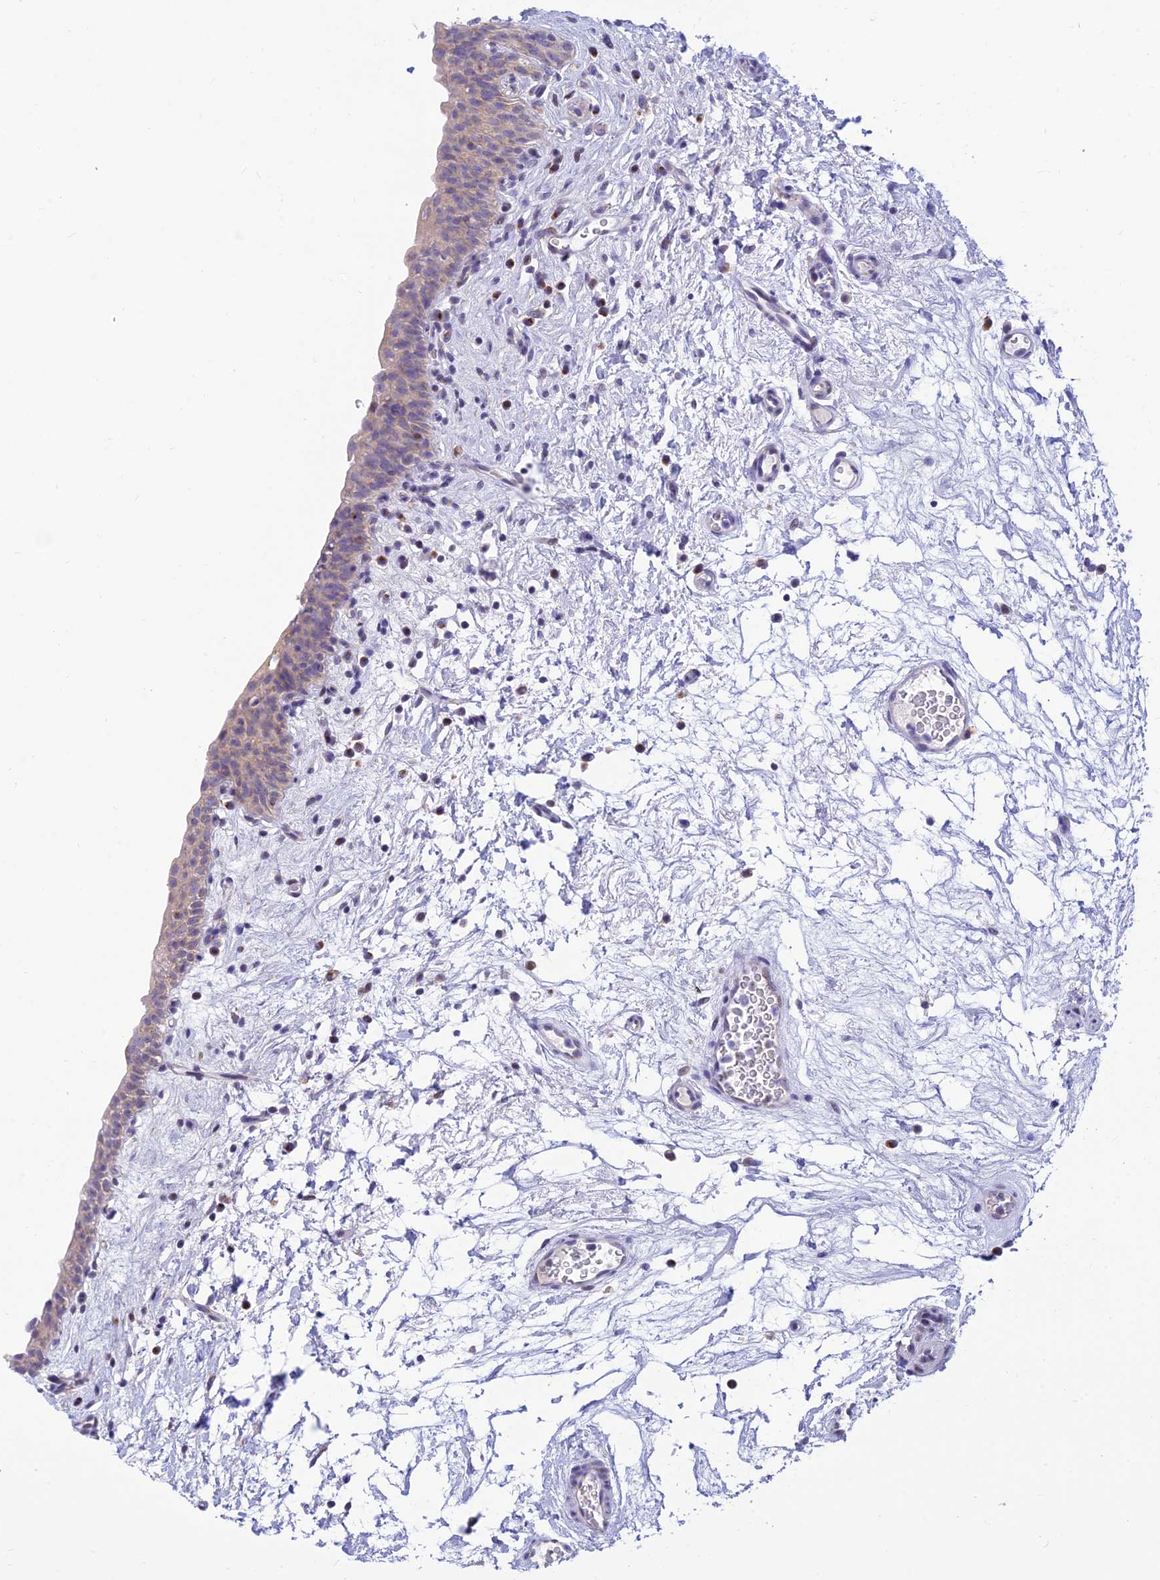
{"staining": {"intensity": "weak", "quantity": "<25%", "location": "cytoplasmic/membranous"}, "tissue": "urinary bladder", "cell_type": "Urothelial cells", "image_type": "normal", "snomed": [{"axis": "morphology", "description": "Normal tissue, NOS"}, {"axis": "topography", "description": "Urinary bladder"}], "caption": "Immunohistochemistry photomicrograph of normal urinary bladder: human urinary bladder stained with DAB (3,3'-diaminobenzidine) shows no significant protein expression in urothelial cells. (Brightfield microscopy of DAB (3,3'-diaminobenzidine) immunohistochemistry (IHC) at high magnification).", "gene": "INKA1", "patient": {"sex": "male", "age": 83}}